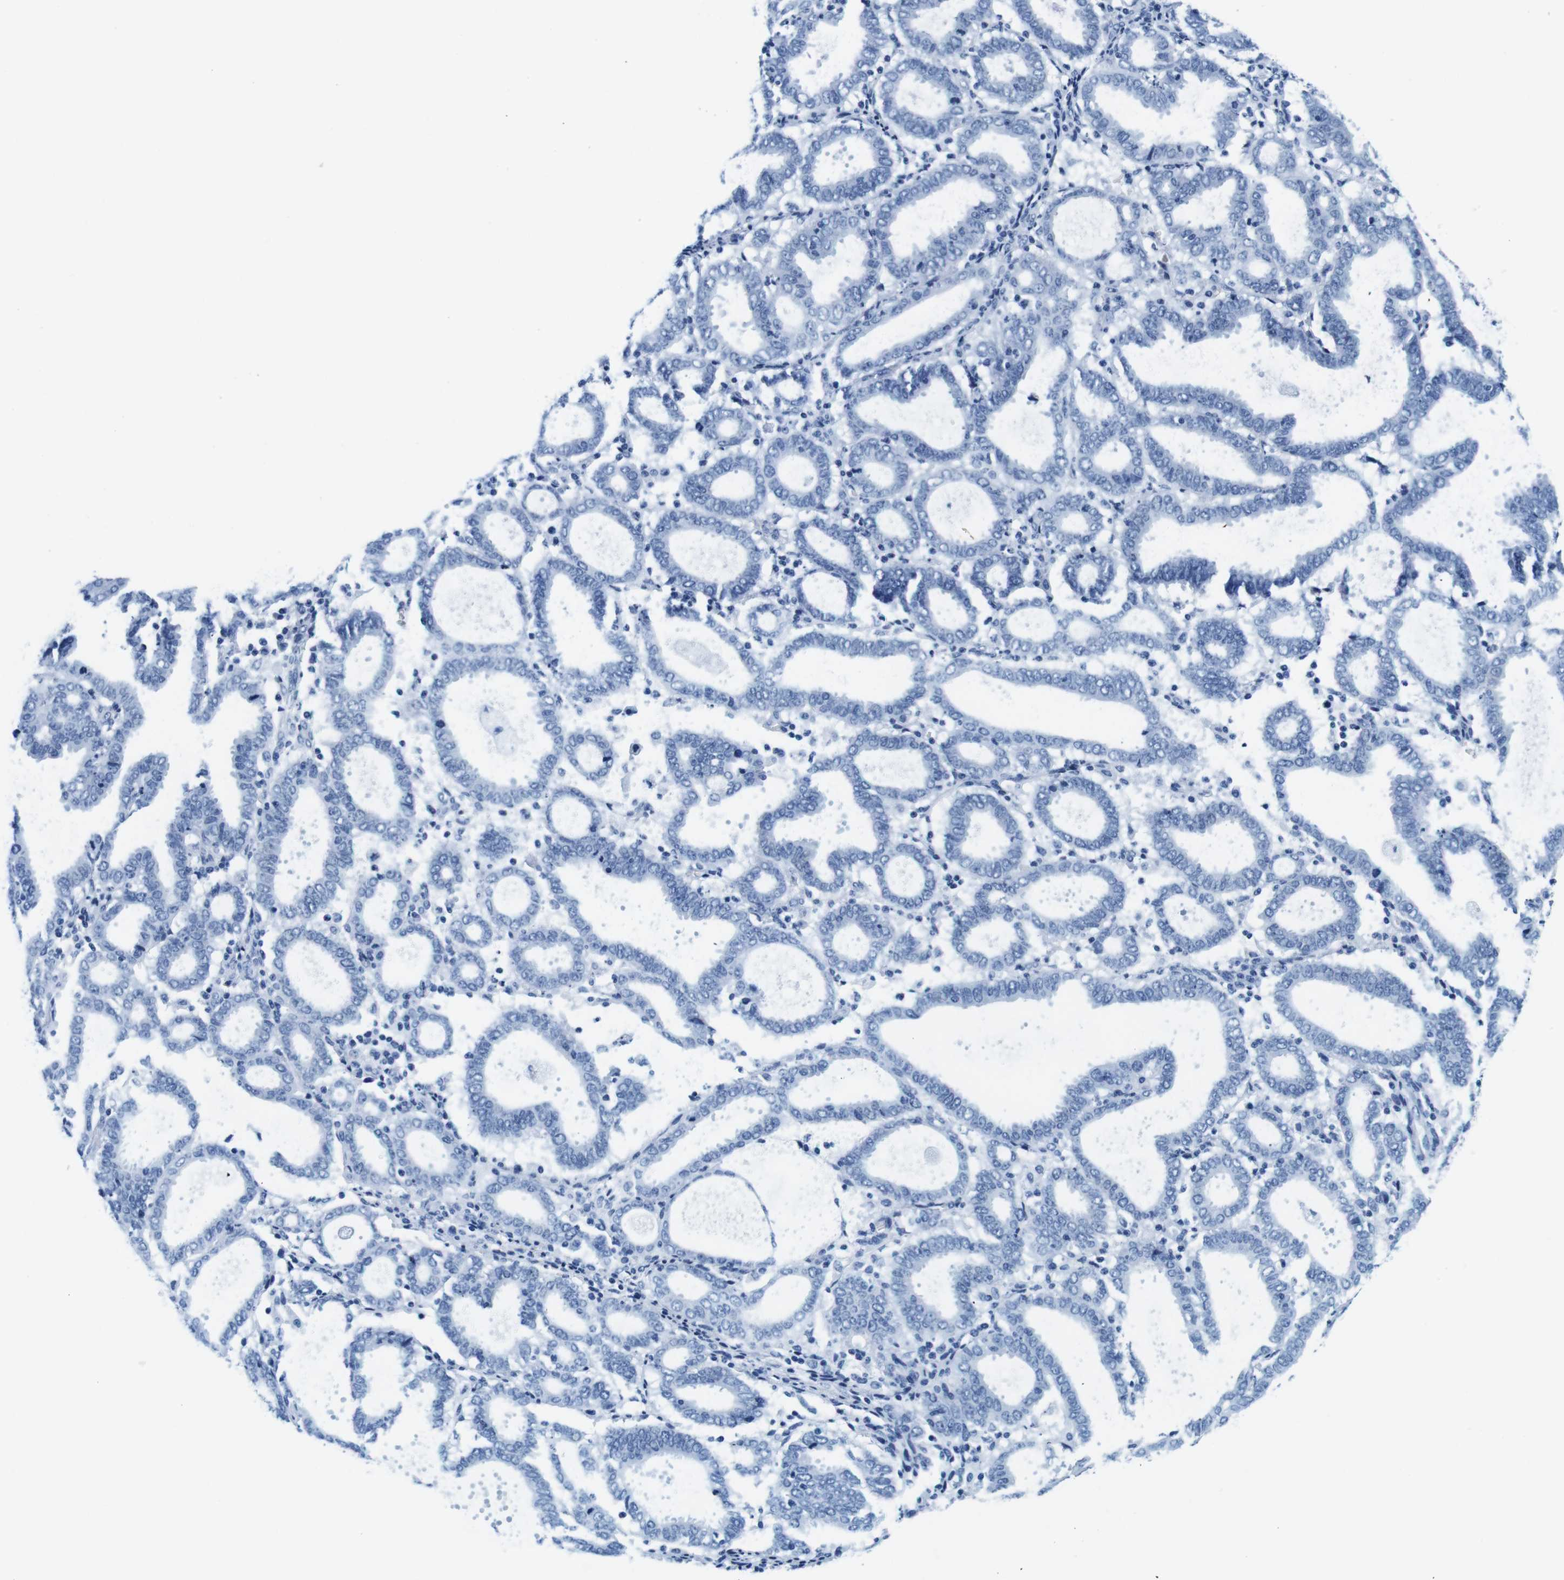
{"staining": {"intensity": "negative", "quantity": "none", "location": "none"}, "tissue": "endometrial cancer", "cell_type": "Tumor cells", "image_type": "cancer", "snomed": [{"axis": "morphology", "description": "Adenocarcinoma, NOS"}, {"axis": "topography", "description": "Uterus"}], "caption": "Immunohistochemistry (IHC) micrograph of endometrial cancer (adenocarcinoma) stained for a protein (brown), which shows no staining in tumor cells.", "gene": "ELANE", "patient": {"sex": "female", "age": 83}}